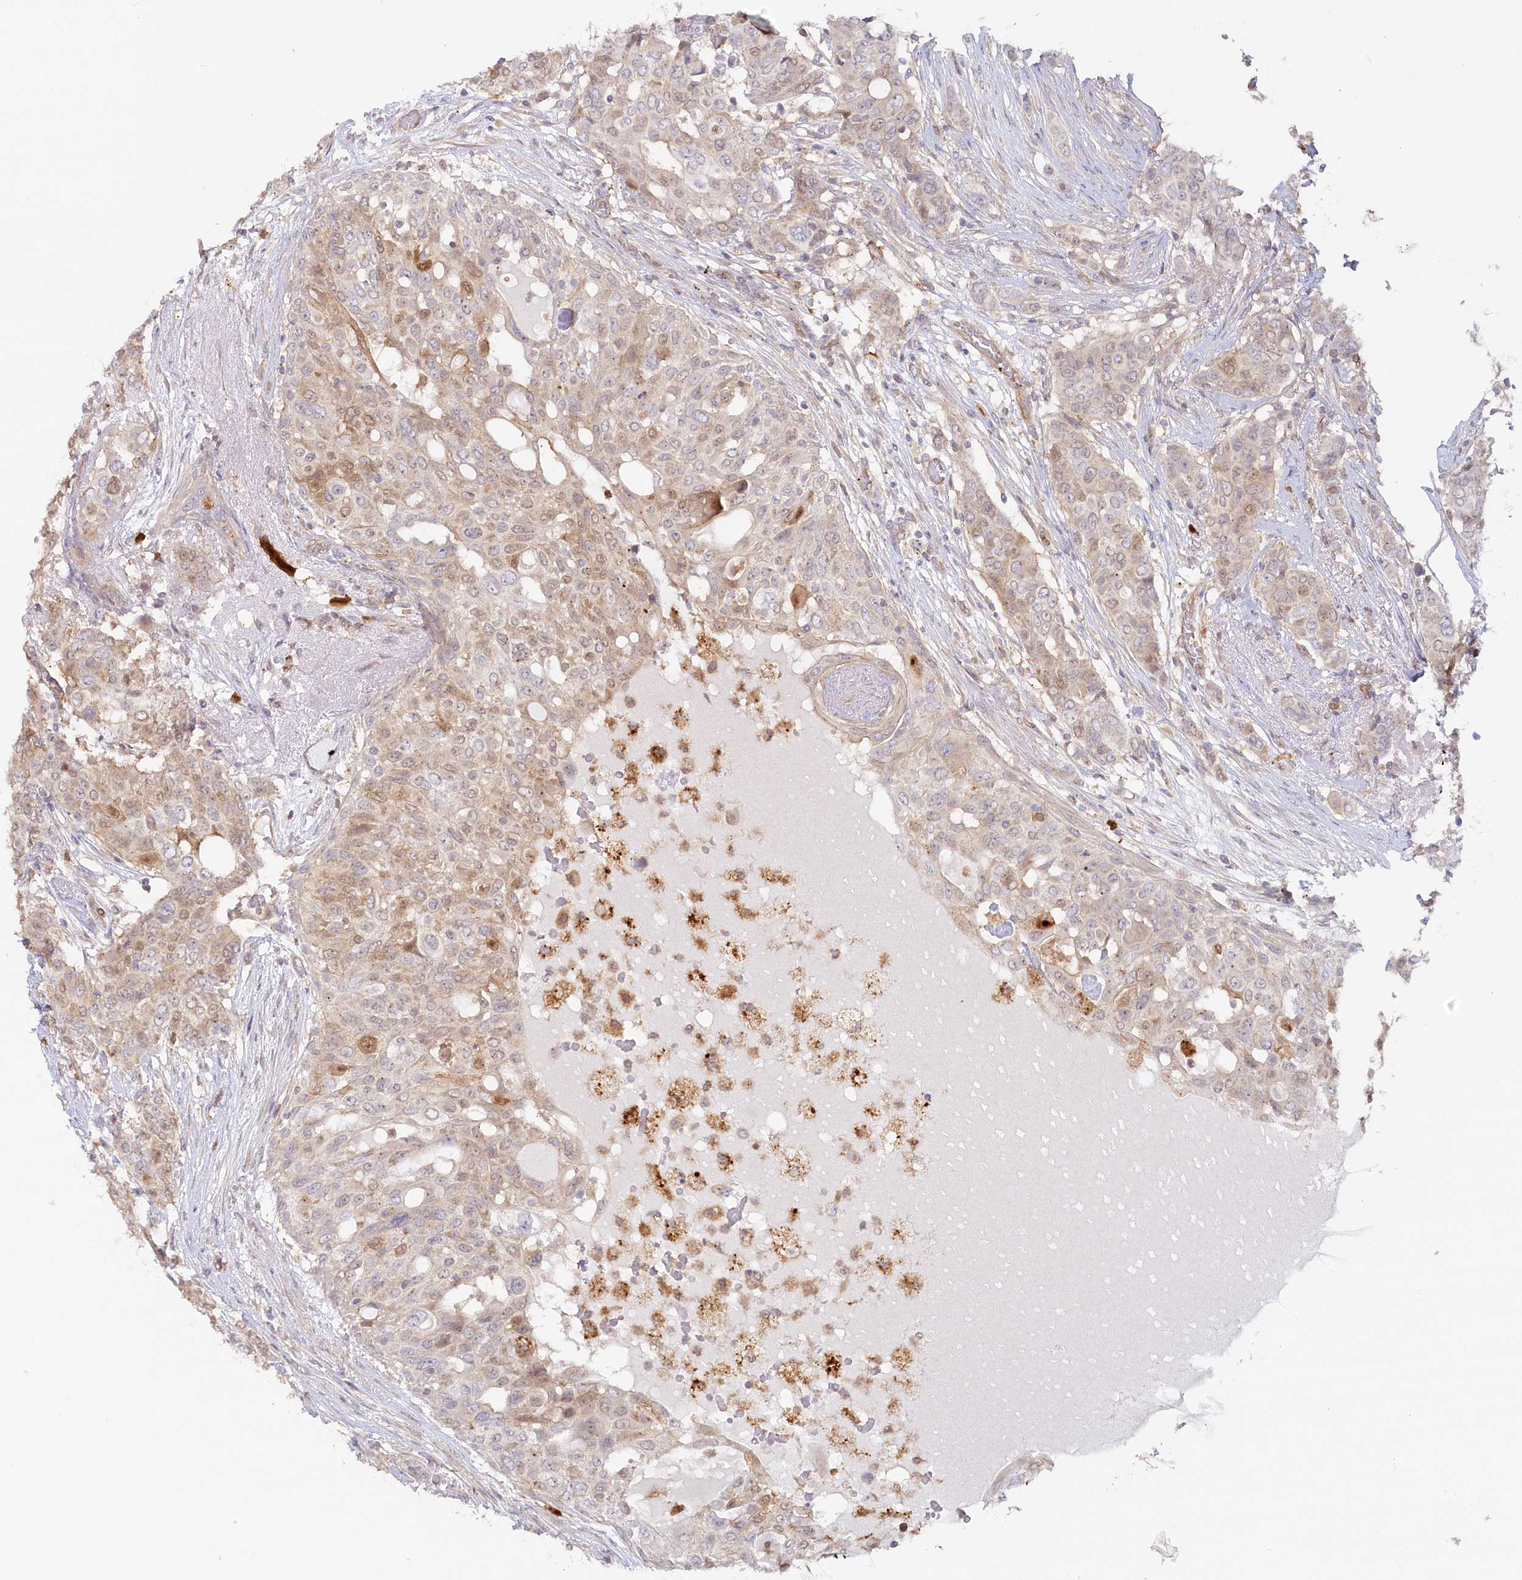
{"staining": {"intensity": "weak", "quantity": "25%-75%", "location": "cytoplasmic/membranous,nuclear"}, "tissue": "breast cancer", "cell_type": "Tumor cells", "image_type": "cancer", "snomed": [{"axis": "morphology", "description": "Lobular carcinoma"}, {"axis": "topography", "description": "Breast"}], "caption": "Immunohistochemistry (IHC) photomicrograph of neoplastic tissue: human breast cancer (lobular carcinoma) stained using immunohistochemistry shows low levels of weak protein expression localized specifically in the cytoplasmic/membranous and nuclear of tumor cells, appearing as a cytoplasmic/membranous and nuclear brown color.", "gene": "GBE1", "patient": {"sex": "female", "age": 51}}